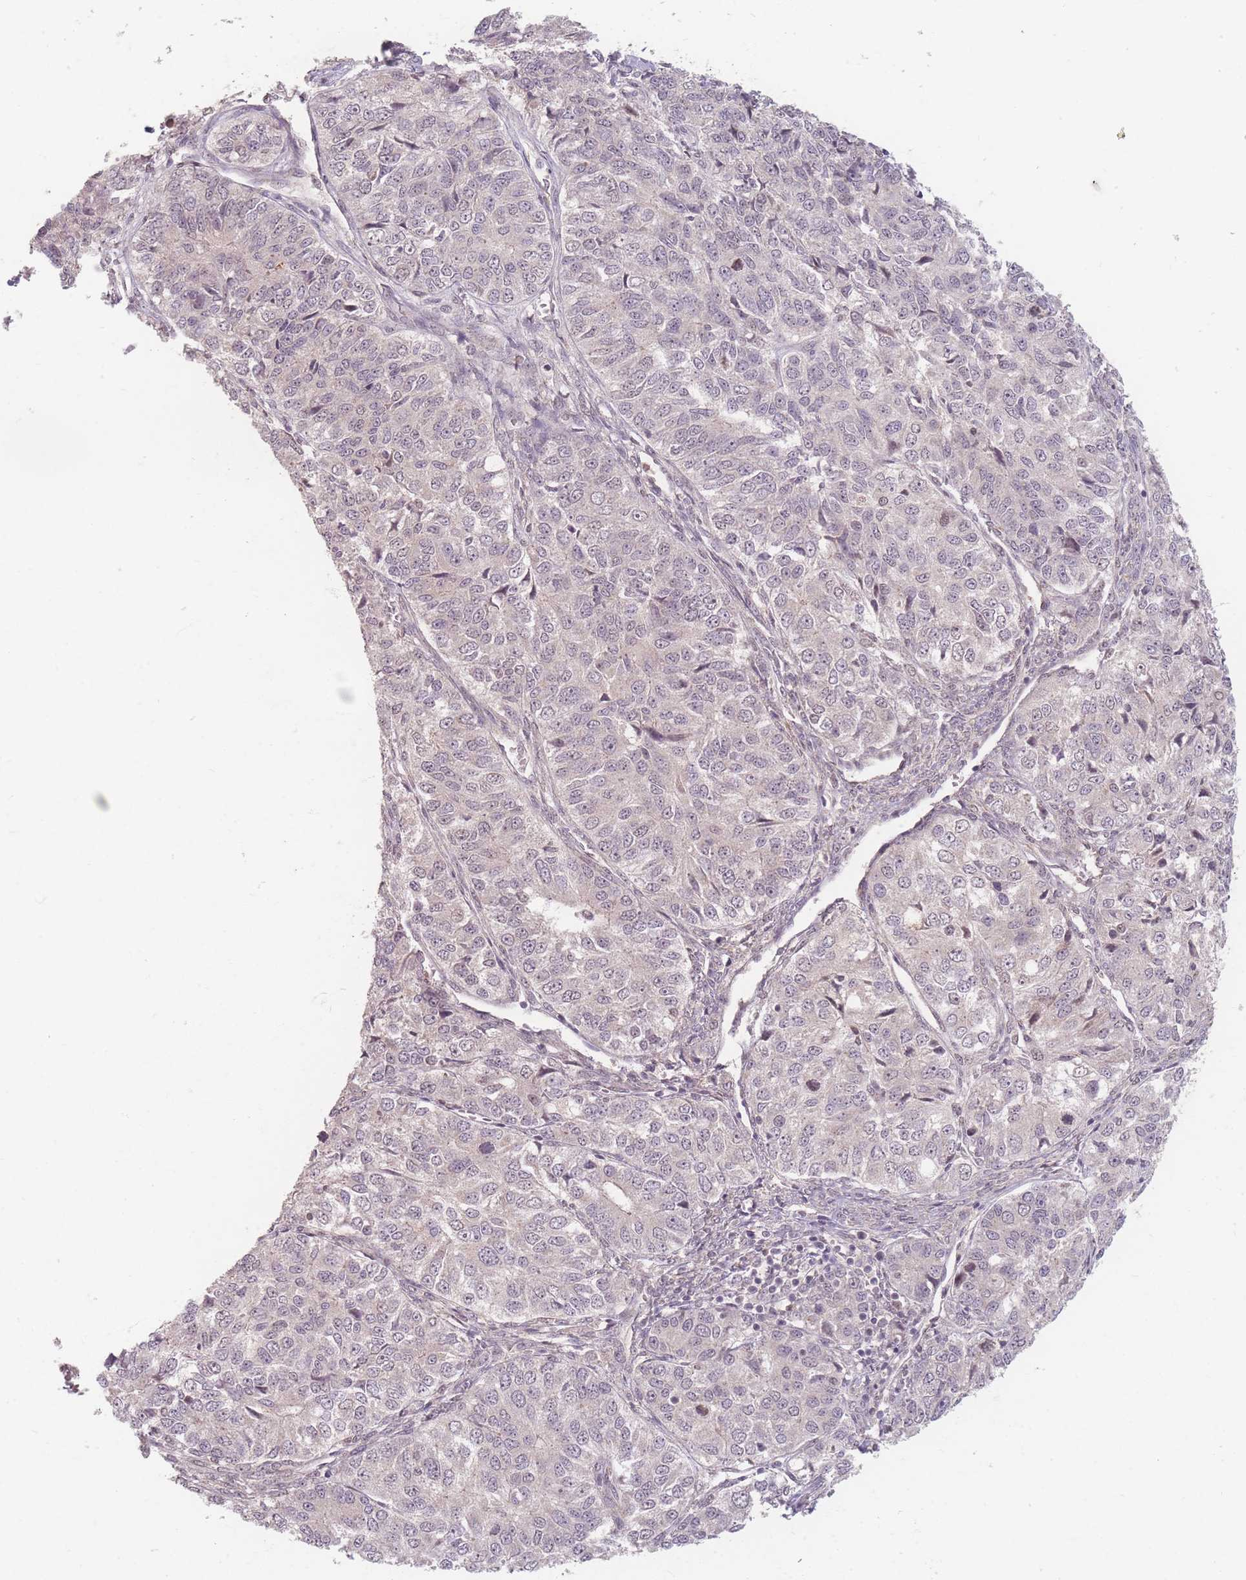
{"staining": {"intensity": "weak", "quantity": "<25%", "location": "cytoplasmic/membranous"}, "tissue": "ovarian cancer", "cell_type": "Tumor cells", "image_type": "cancer", "snomed": [{"axis": "morphology", "description": "Carcinoma, endometroid"}, {"axis": "topography", "description": "Ovary"}], "caption": "The histopathology image displays no significant staining in tumor cells of endometroid carcinoma (ovarian).", "gene": "GABRA6", "patient": {"sex": "female", "age": 51}}